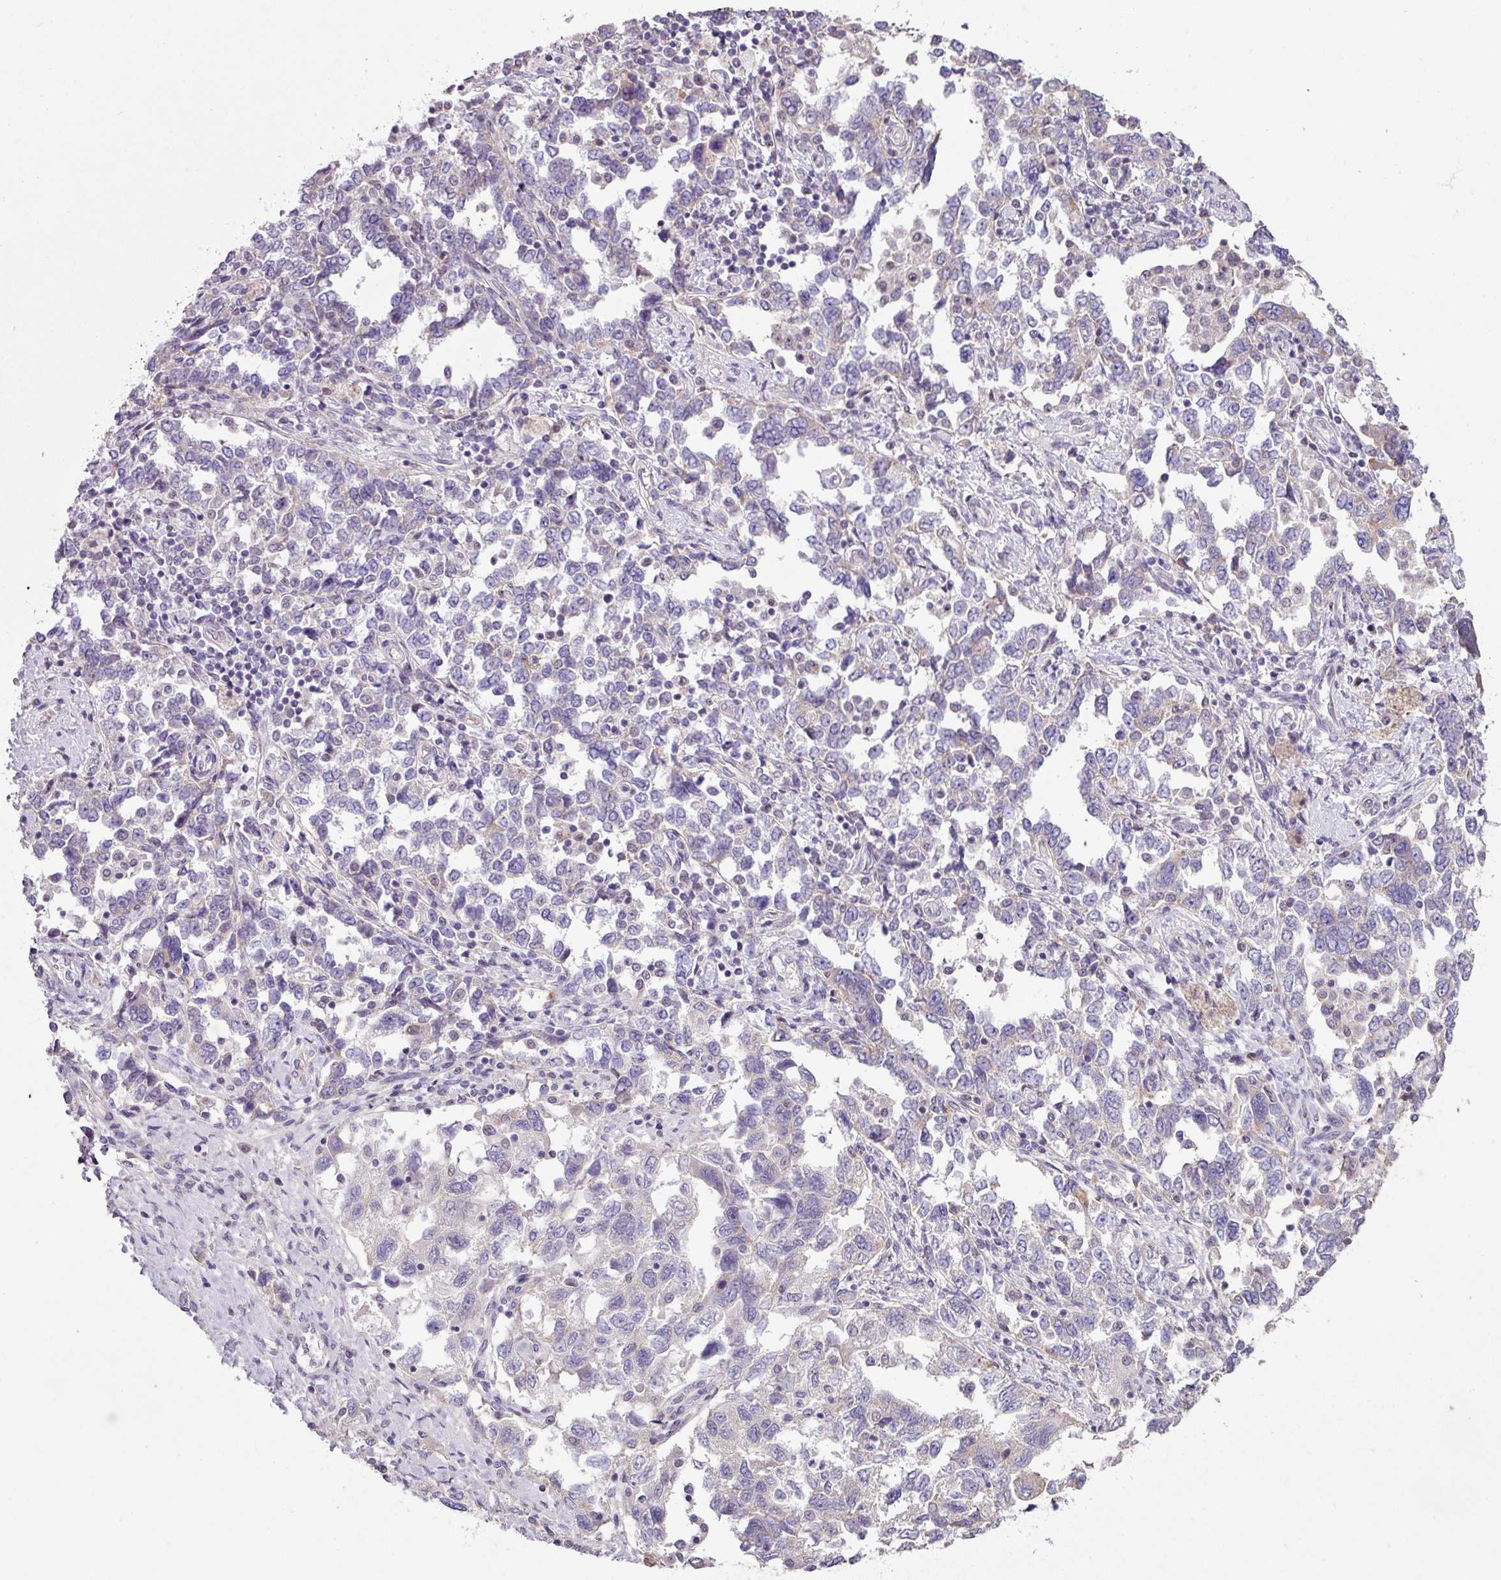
{"staining": {"intensity": "weak", "quantity": "<25%", "location": "cytoplasmic/membranous"}, "tissue": "ovarian cancer", "cell_type": "Tumor cells", "image_type": "cancer", "snomed": [{"axis": "morphology", "description": "Carcinoma, NOS"}, {"axis": "morphology", "description": "Cystadenocarcinoma, serous, NOS"}, {"axis": "topography", "description": "Ovary"}], "caption": "A photomicrograph of ovarian cancer (carcinoma) stained for a protein demonstrates no brown staining in tumor cells.", "gene": "LRRC9", "patient": {"sex": "female", "age": 69}}